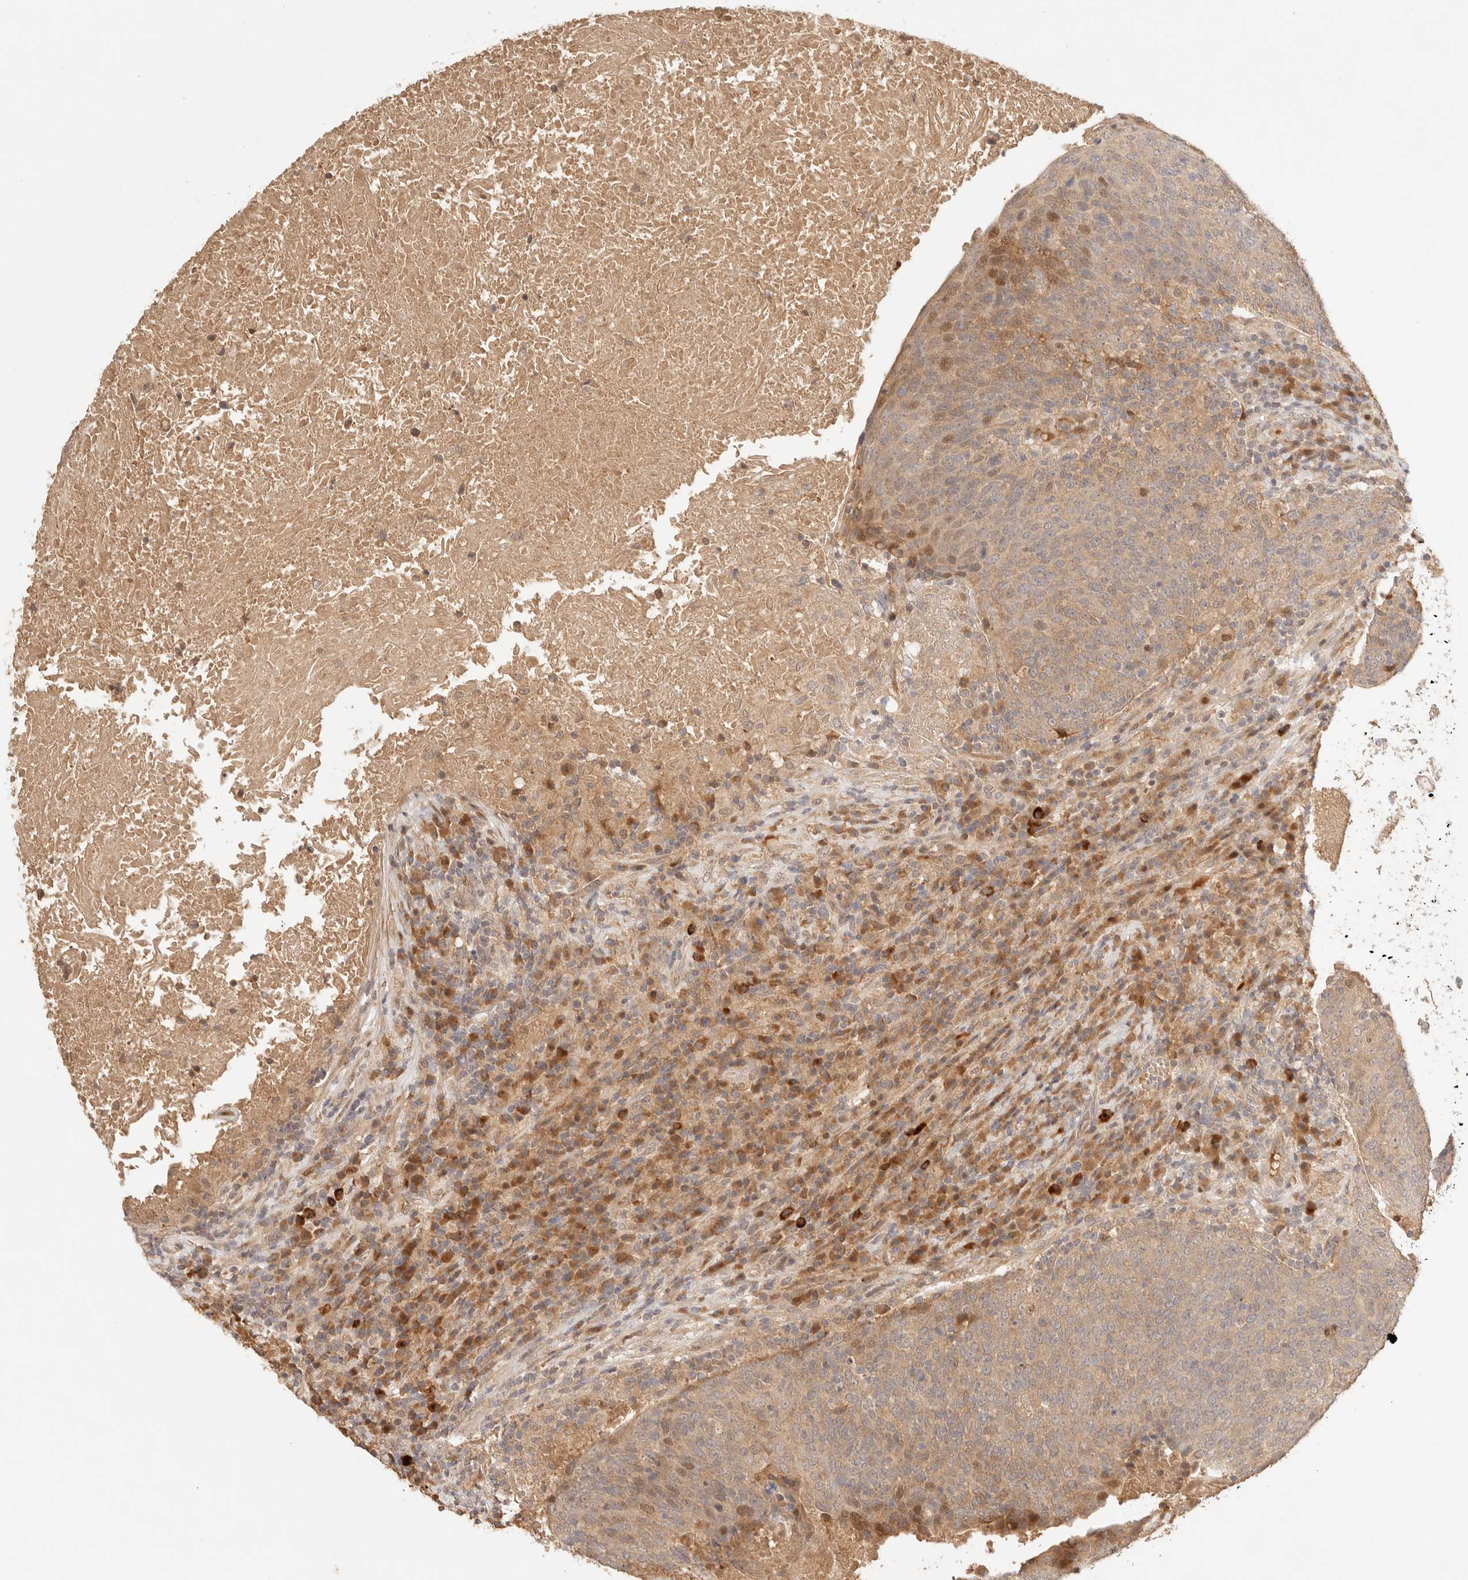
{"staining": {"intensity": "moderate", "quantity": "<25%", "location": "cytoplasmic/membranous,nuclear"}, "tissue": "head and neck cancer", "cell_type": "Tumor cells", "image_type": "cancer", "snomed": [{"axis": "morphology", "description": "Squamous cell carcinoma, NOS"}, {"axis": "morphology", "description": "Squamous cell carcinoma, metastatic, NOS"}, {"axis": "topography", "description": "Lymph node"}, {"axis": "topography", "description": "Head-Neck"}], "caption": "The immunohistochemical stain labels moderate cytoplasmic/membranous and nuclear positivity in tumor cells of head and neck squamous cell carcinoma tissue.", "gene": "PHLDA3", "patient": {"sex": "male", "age": 62}}